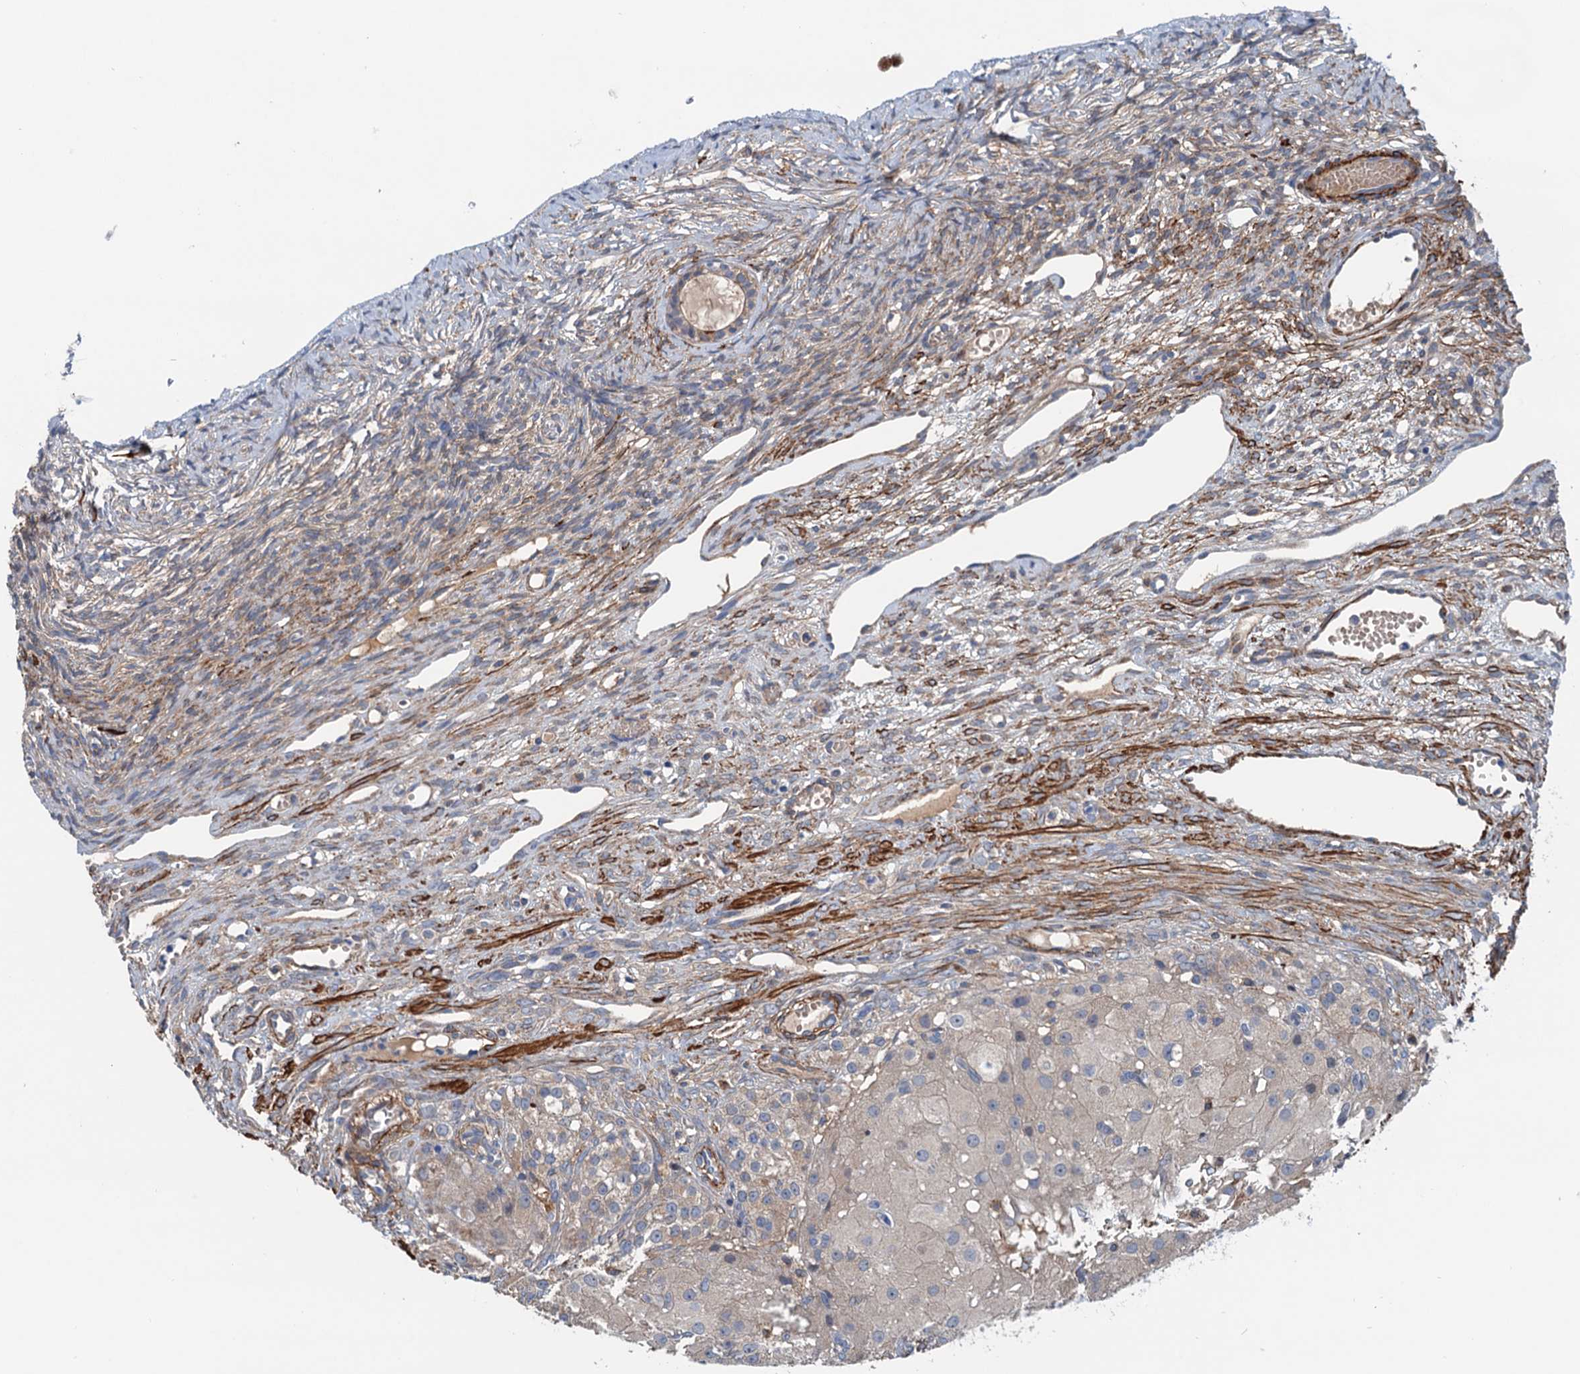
{"staining": {"intensity": "weak", "quantity": ">75%", "location": "cytoplasmic/membranous"}, "tissue": "ovary", "cell_type": "Follicle cells", "image_type": "normal", "snomed": [{"axis": "morphology", "description": "Normal tissue, NOS"}, {"axis": "topography", "description": "Ovary"}], "caption": "IHC image of unremarkable ovary: human ovary stained using IHC reveals low levels of weak protein expression localized specifically in the cytoplasmic/membranous of follicle cells, appearing as a cytoplasmic/membranous brown color.", "gene": "CSTPP1", "patient": {"sex": "female", "age": 51}}